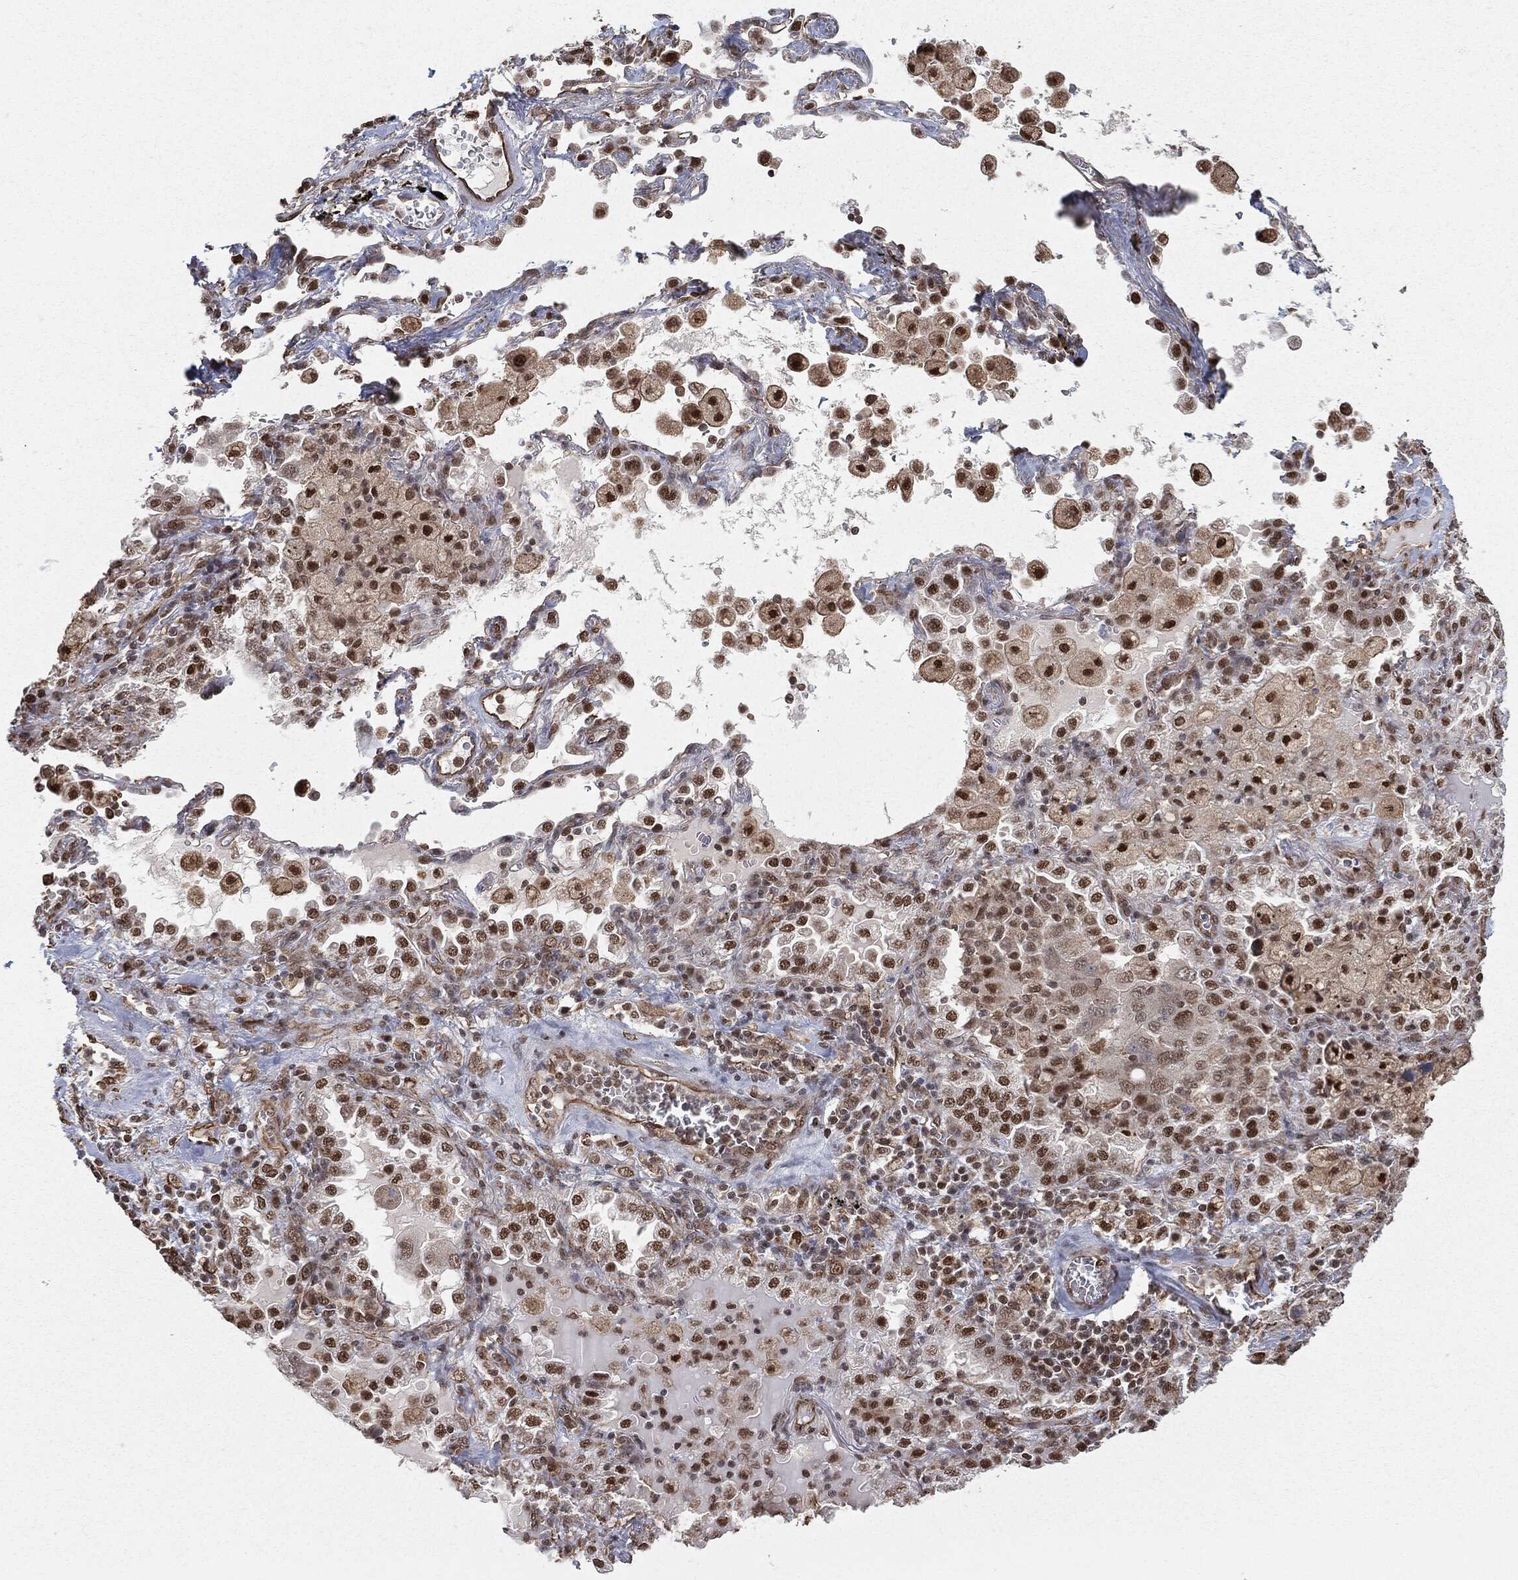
{"staining": {"intensity": "strong", "quantity": "25%-75%", "location": "nuclear"}, "tissue": "lung cancer", "cell_type": "Tumor cells", "image_type": "cancer", "snomed": [{"axis": "morphology", "description": "Adenocarcinoma, NOS"}, {"axis": "topography", "description": "Lung"}], "caption": "Immunohistochemistry (DAB (3,3'-diaminobenzidine)) staining of human lung adenocarcinoma displays strong nuclear protein positivity in about 25%-75% of tumor cells. (DAB (3,3'-diaminobenzidine) = brown stain, brightfield microscopy at high magnification).", "gene": "TP53RK", "patient": {"sex": "female", "age": 61}}